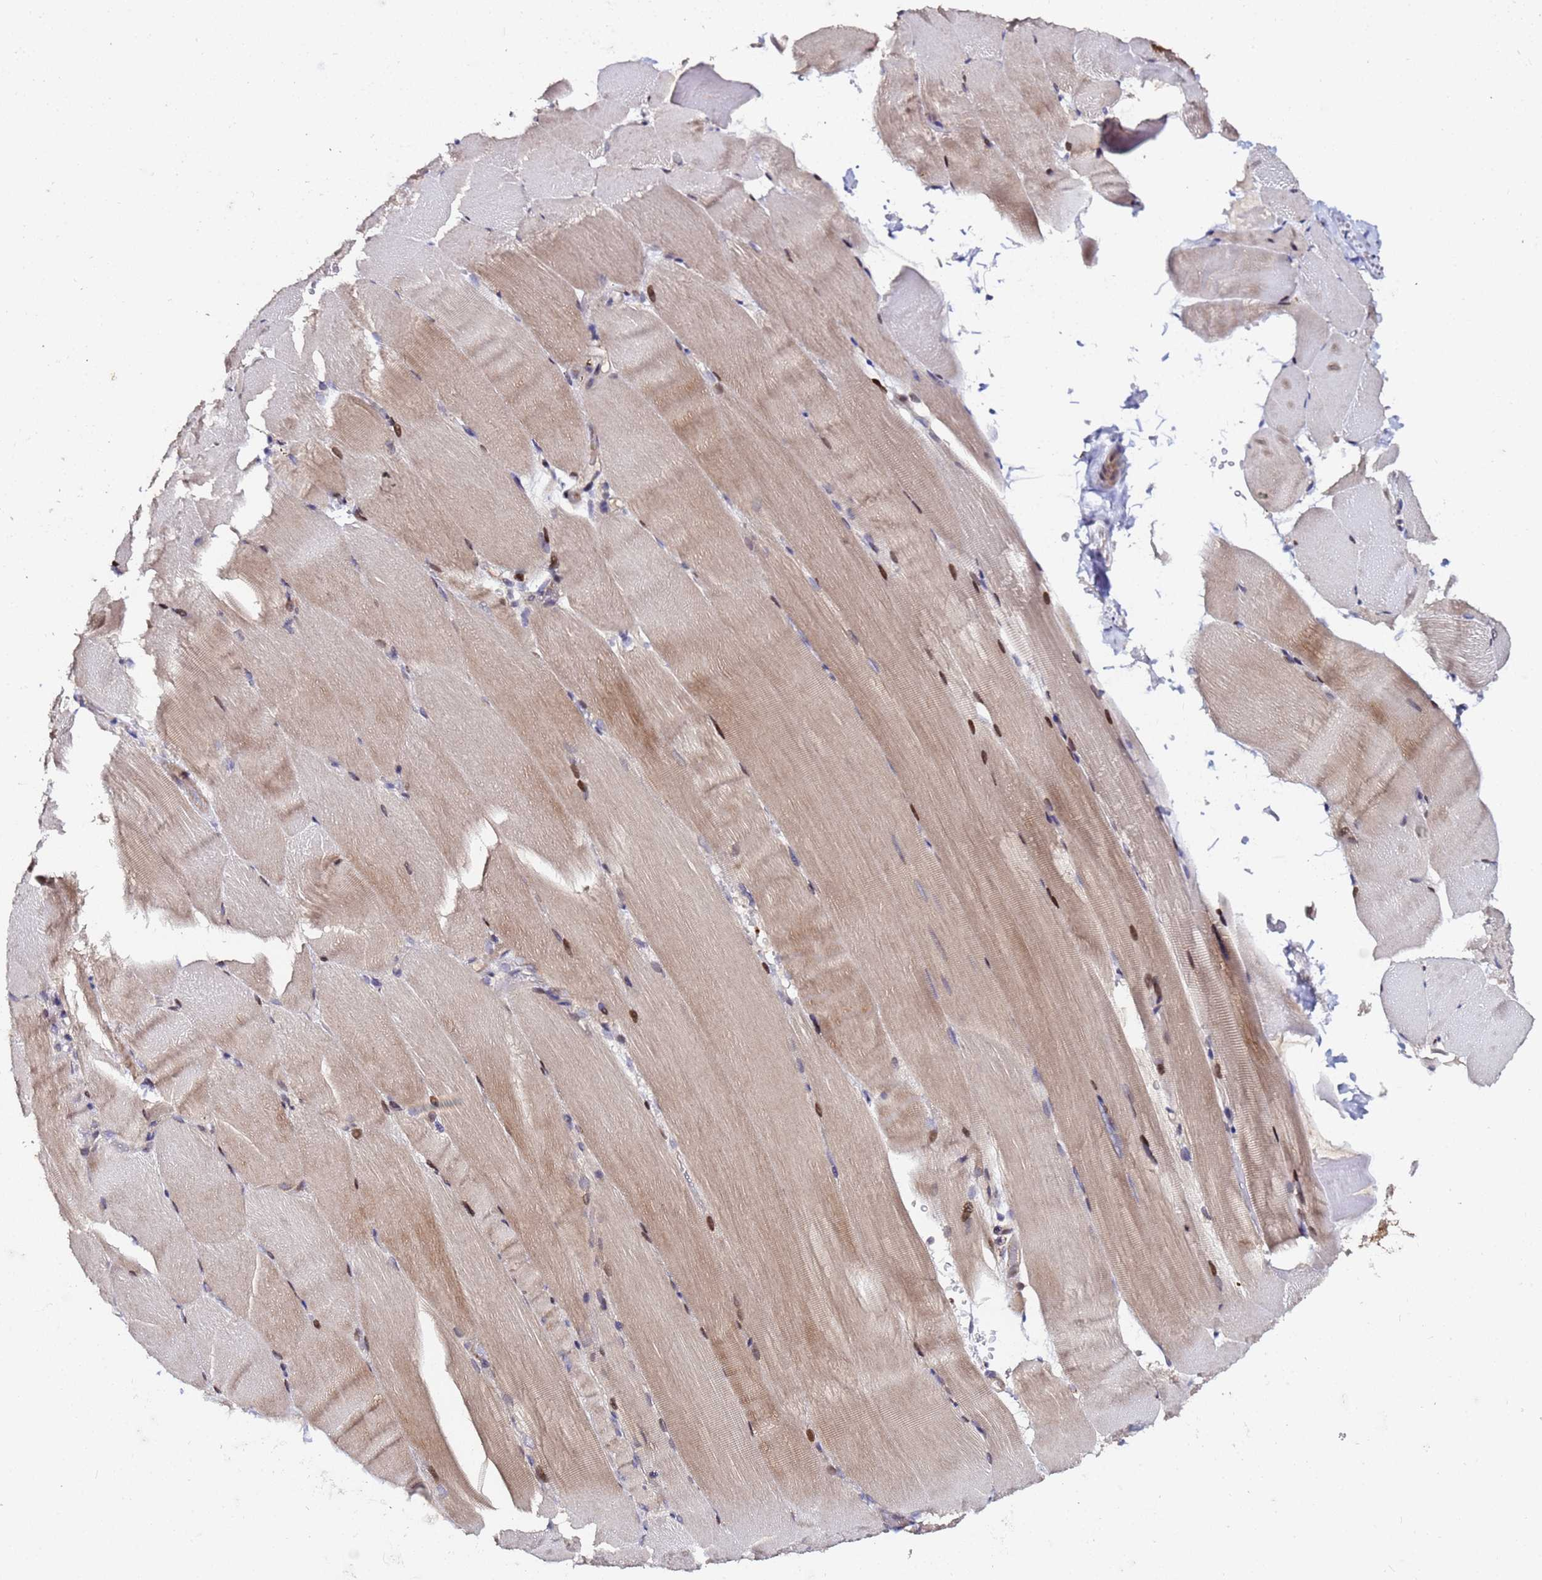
{"staining": {"intensity": "moderate", "quantity": "25%-75%", "location": "cytoplasmic/membranous,nuclear"}, "tissue": "skeletal muscle", "cell_type": "Myocytes", "image_type": "normal", "snomed": [{"axis": "morphology", "description": "Normal tissue, NOS"}, {"axis": "topography", "description": "Skeletal muscle"}, {"axis": "topography", "description": "Parathyroid gland"}], "caption": "A photomicrograph of human skeletal muscle stained for a protein shows moderate cytoplasmic/membranous,nuclear brown staining in myocytes. Nuclei are stained in blue.", "gene": "PLXDC2", "patient": {"sex": "female", "age": 37}}